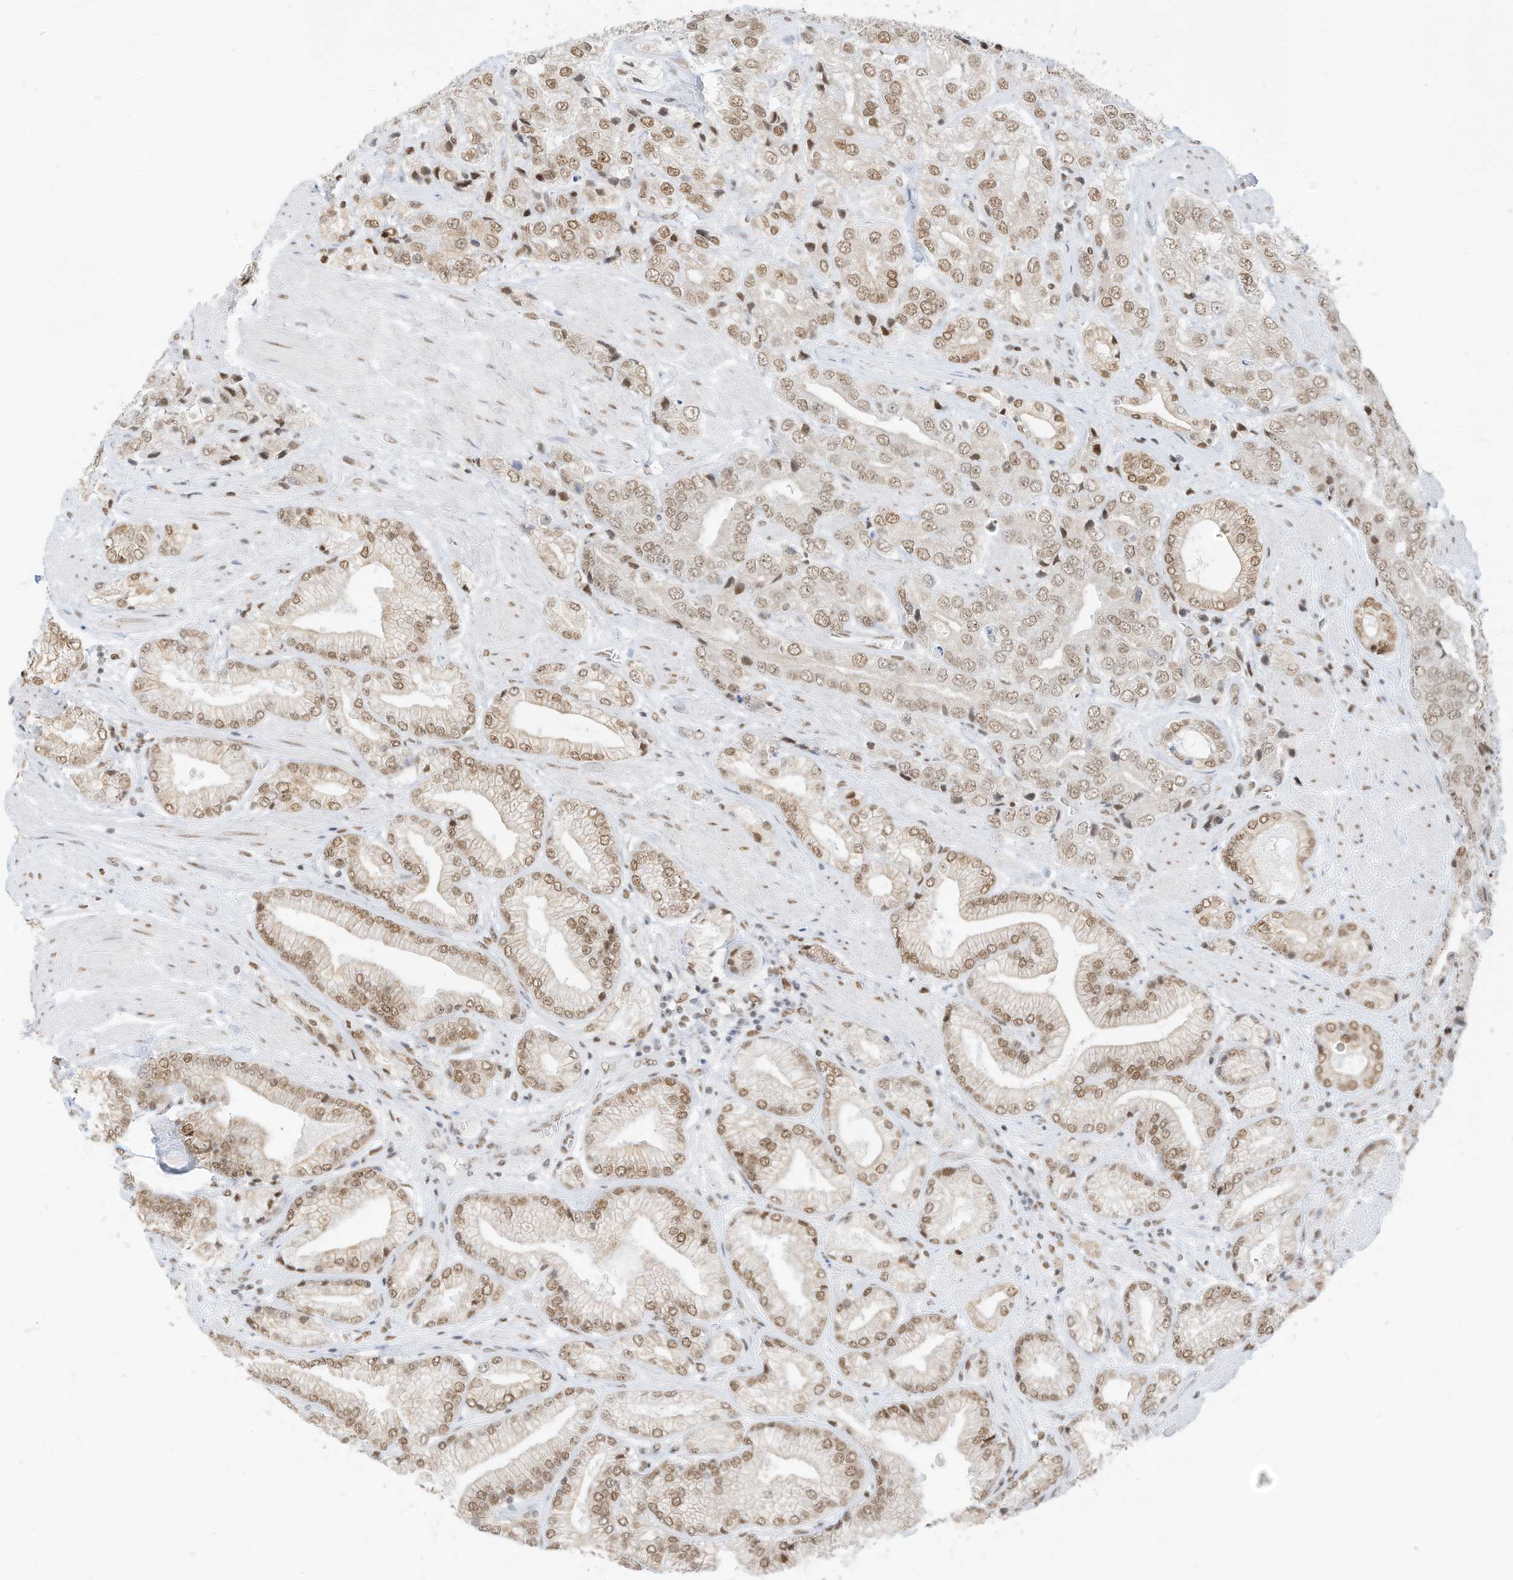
{"staining": {"intensity": "moderate", "quantity": ">75%", "location": "nuclear"}, "tissue": "prostate cancer", "cell_type": "Tumor cells", "image_type": "cancer", "snomed": [{"axis": "morphology", "description": "Adenocarcinoma, High grade"}, {"axis": "topography", "description": "Prostate"}], "caption": "Protein staining of high-grade adenocarcinoma (prostate) tissue reveals moderate nuclear positivity in approximately >75% of tumor cells. The protein of interest is stained brown, and the nuclei are stained in blue (DAB (3,3'-diaminobenzidine) IHC with brightfield microscopy, high magnification).", "gene": "SMARCA2", "patient": {"sex": "male", "age": 50}}